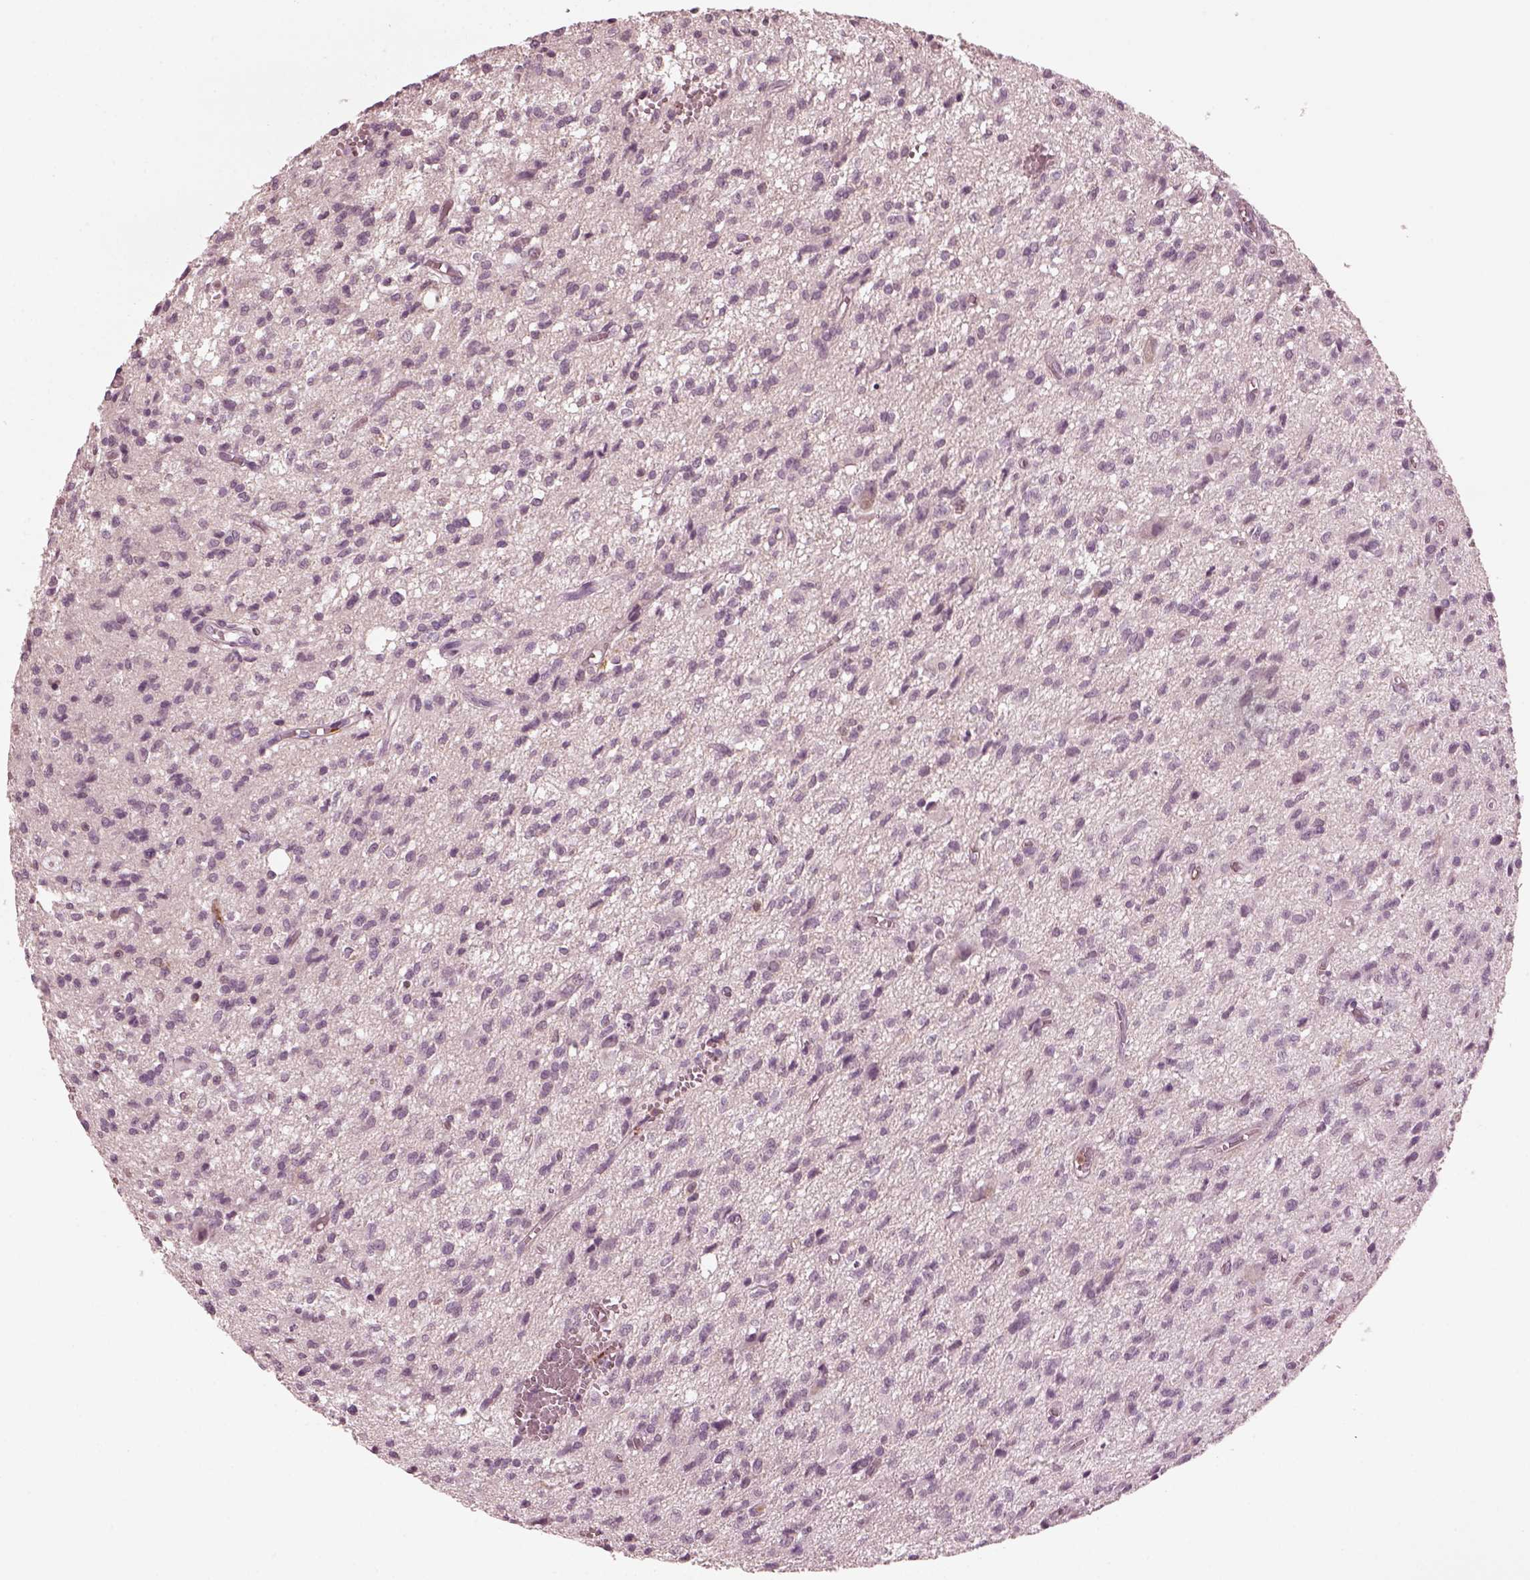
{"staining": {"intensity": "negative", "quantity": "none", "location": "none"}, "tissue": "glioma", "cell_type": "Tumor cells", "image_type": "cancer", "snomed": [{"axis": "morphology", "description": "Glioma, malignant, Low grade"}, {"axis": "topography", "description": "Brain"}], "caption": "An image of human malignant glioma (low-grade) is negative for staining in tumor cells.", "gene": "PSTPIP2", "patient": {"sex": "male", "age": 64}}